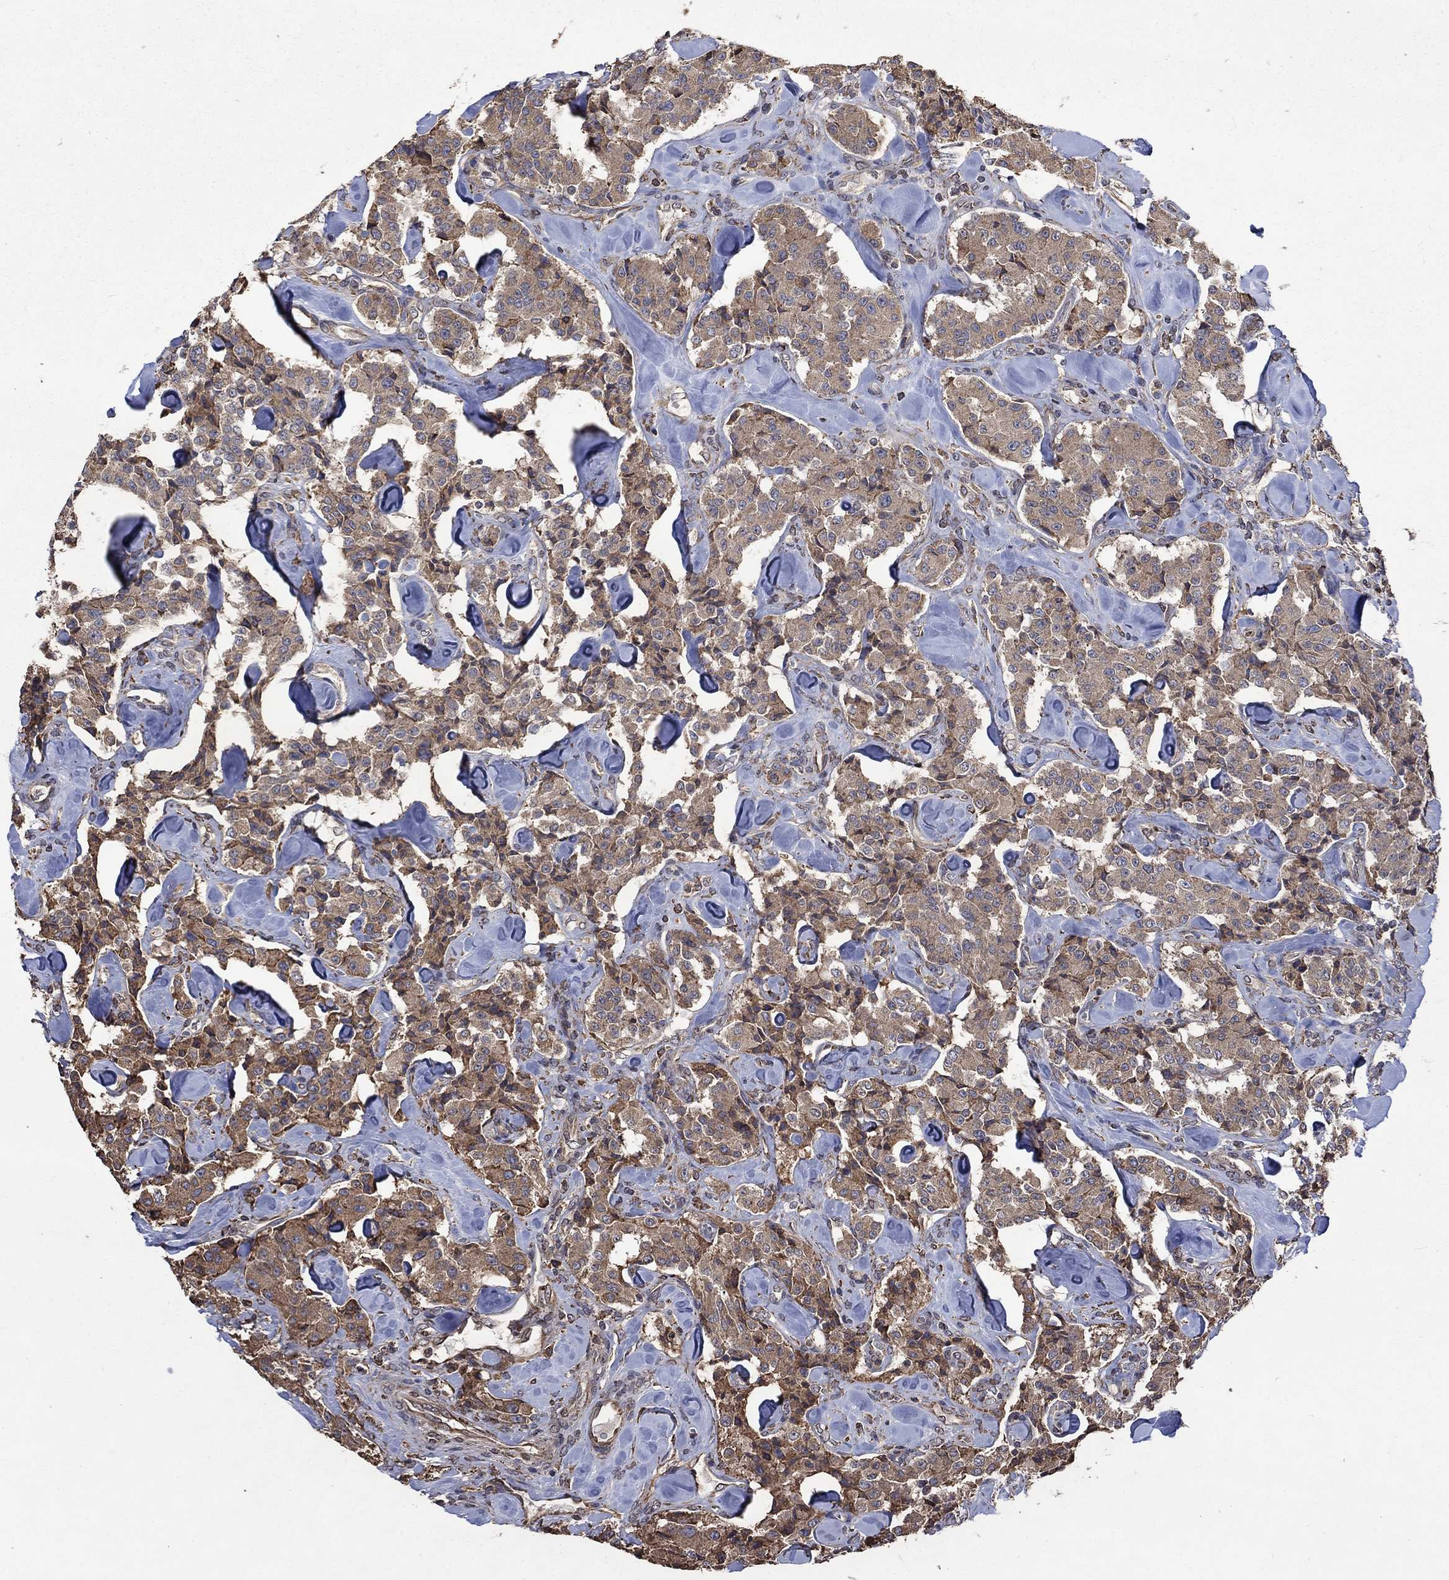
{"staining": {"intensity": "moderate", "quantity": ">75%", "location": "cytoplasmic/membranous"}, "tissue": "carcinoid", "cell_type": "Tumor cells", "image_type": "cancer", "snomed": [{"axis": "morphology", "description": "Carcinoid, malignant, NOS"}, {"axis": "topography", "description": "Pancreas"}], "caption": "Protein expression analysis of carcinoid exhibits moderate cytoplasmic/membranous staining in about >75% of tumor cells. (Stains: DAB (3,3'-diaminobenzidine) in brown, nuclei in blue, Microscopy: brightfield microscopy at high magnification).", "gene": "ESRRA", "patient": {"sex": "male", "age": 41}}